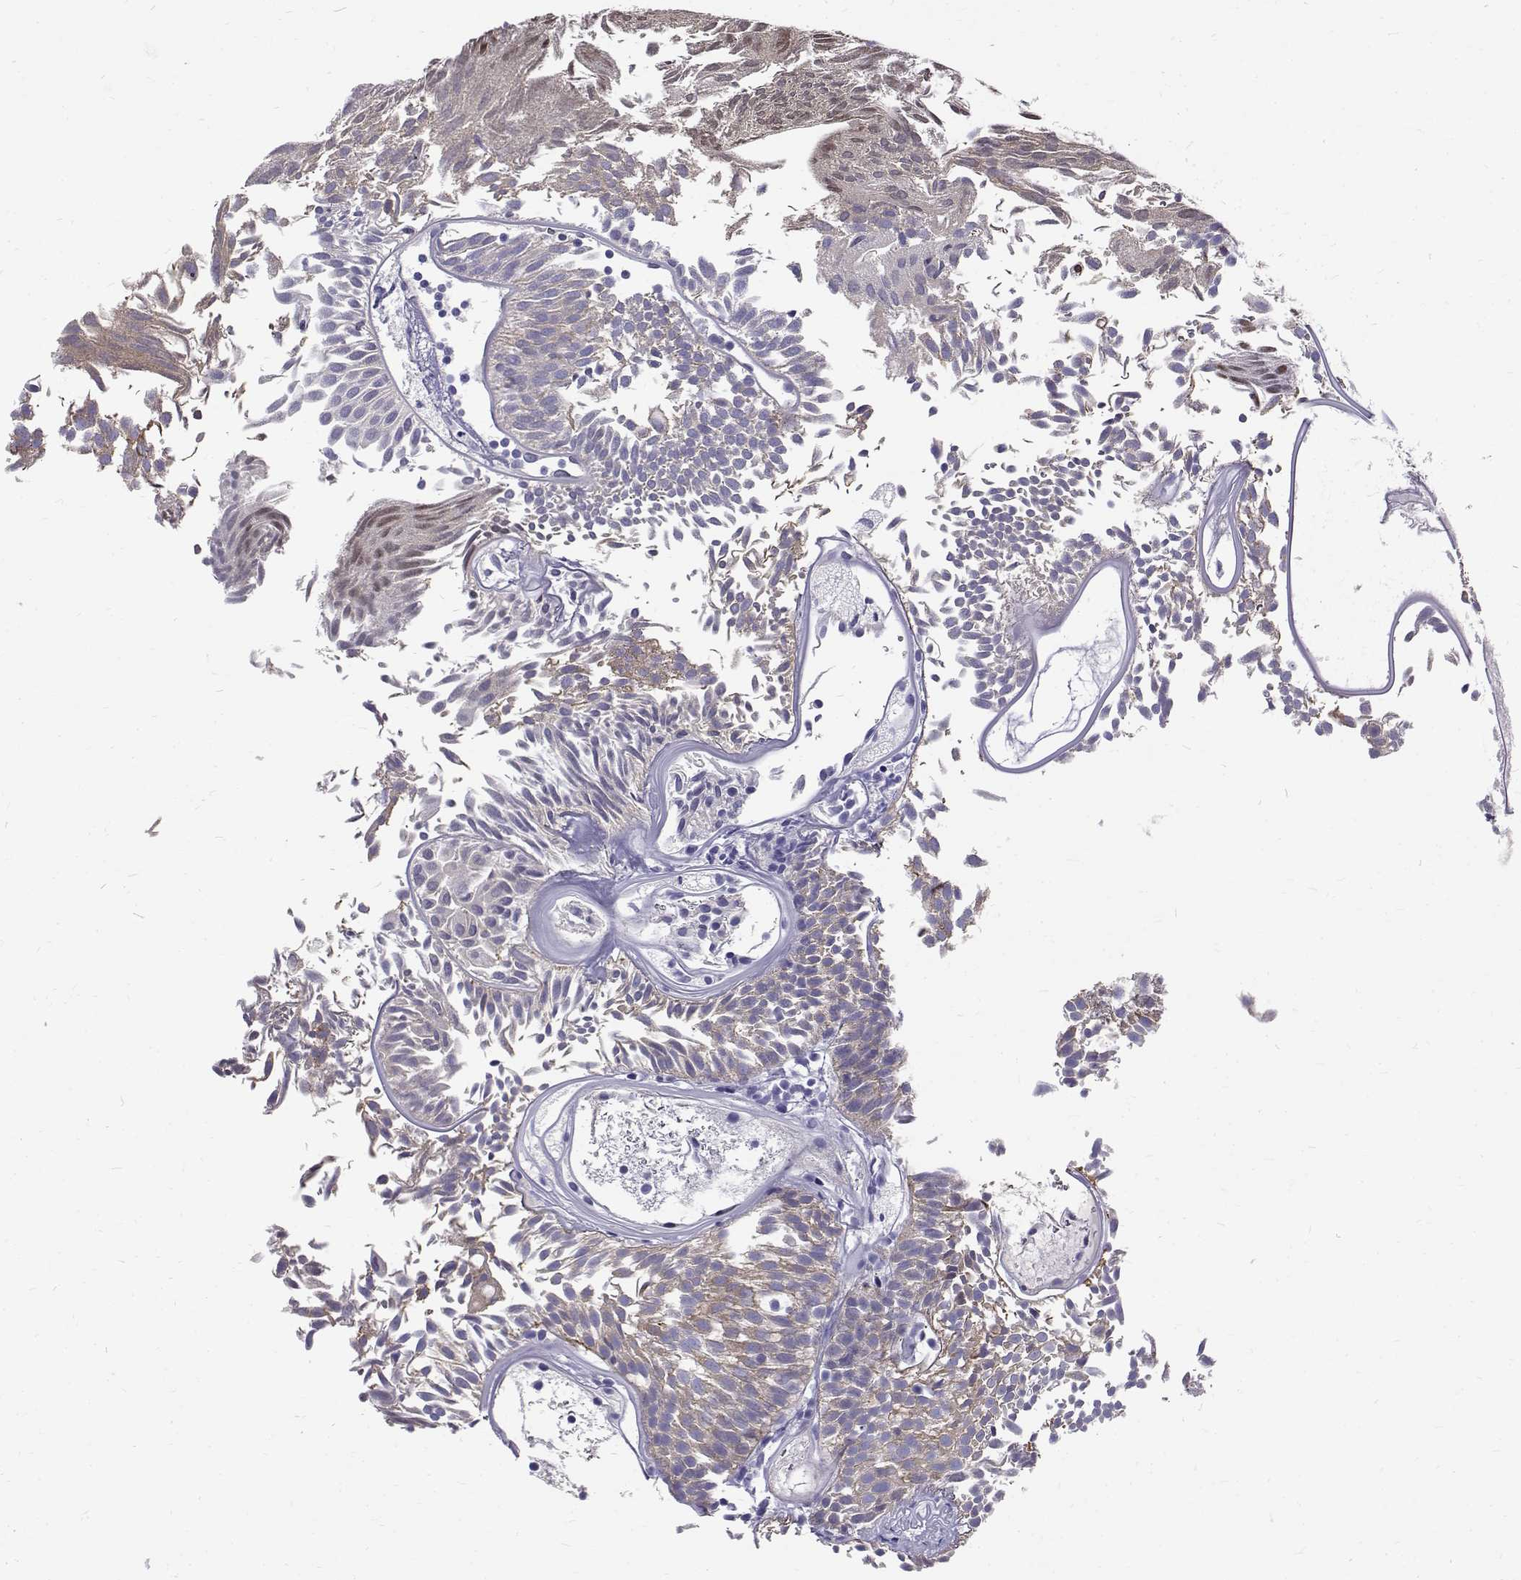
{"staining": {"intensity": "moderate", "quantity": "<25%", "location": "cytoplasmic/membranous"}, "tissue": "urothelial cancer", "cell_type": "Tumor cells", "image_type": "cancer", "snomed": [{"axis": "morphology", "description": "Urothelial carcinoma, Low grade"}, {"axis": "topography", "description": "Urinary bladder"}], "caption": "Immunohistochemistry of human low-grade urothelial carcinoma displays low levels of moderate cytoplasmic/membranous staining in about <25% of tumor cells.", "gene": "IGSF1", "patient": {"sex": "male", "age": 52}}